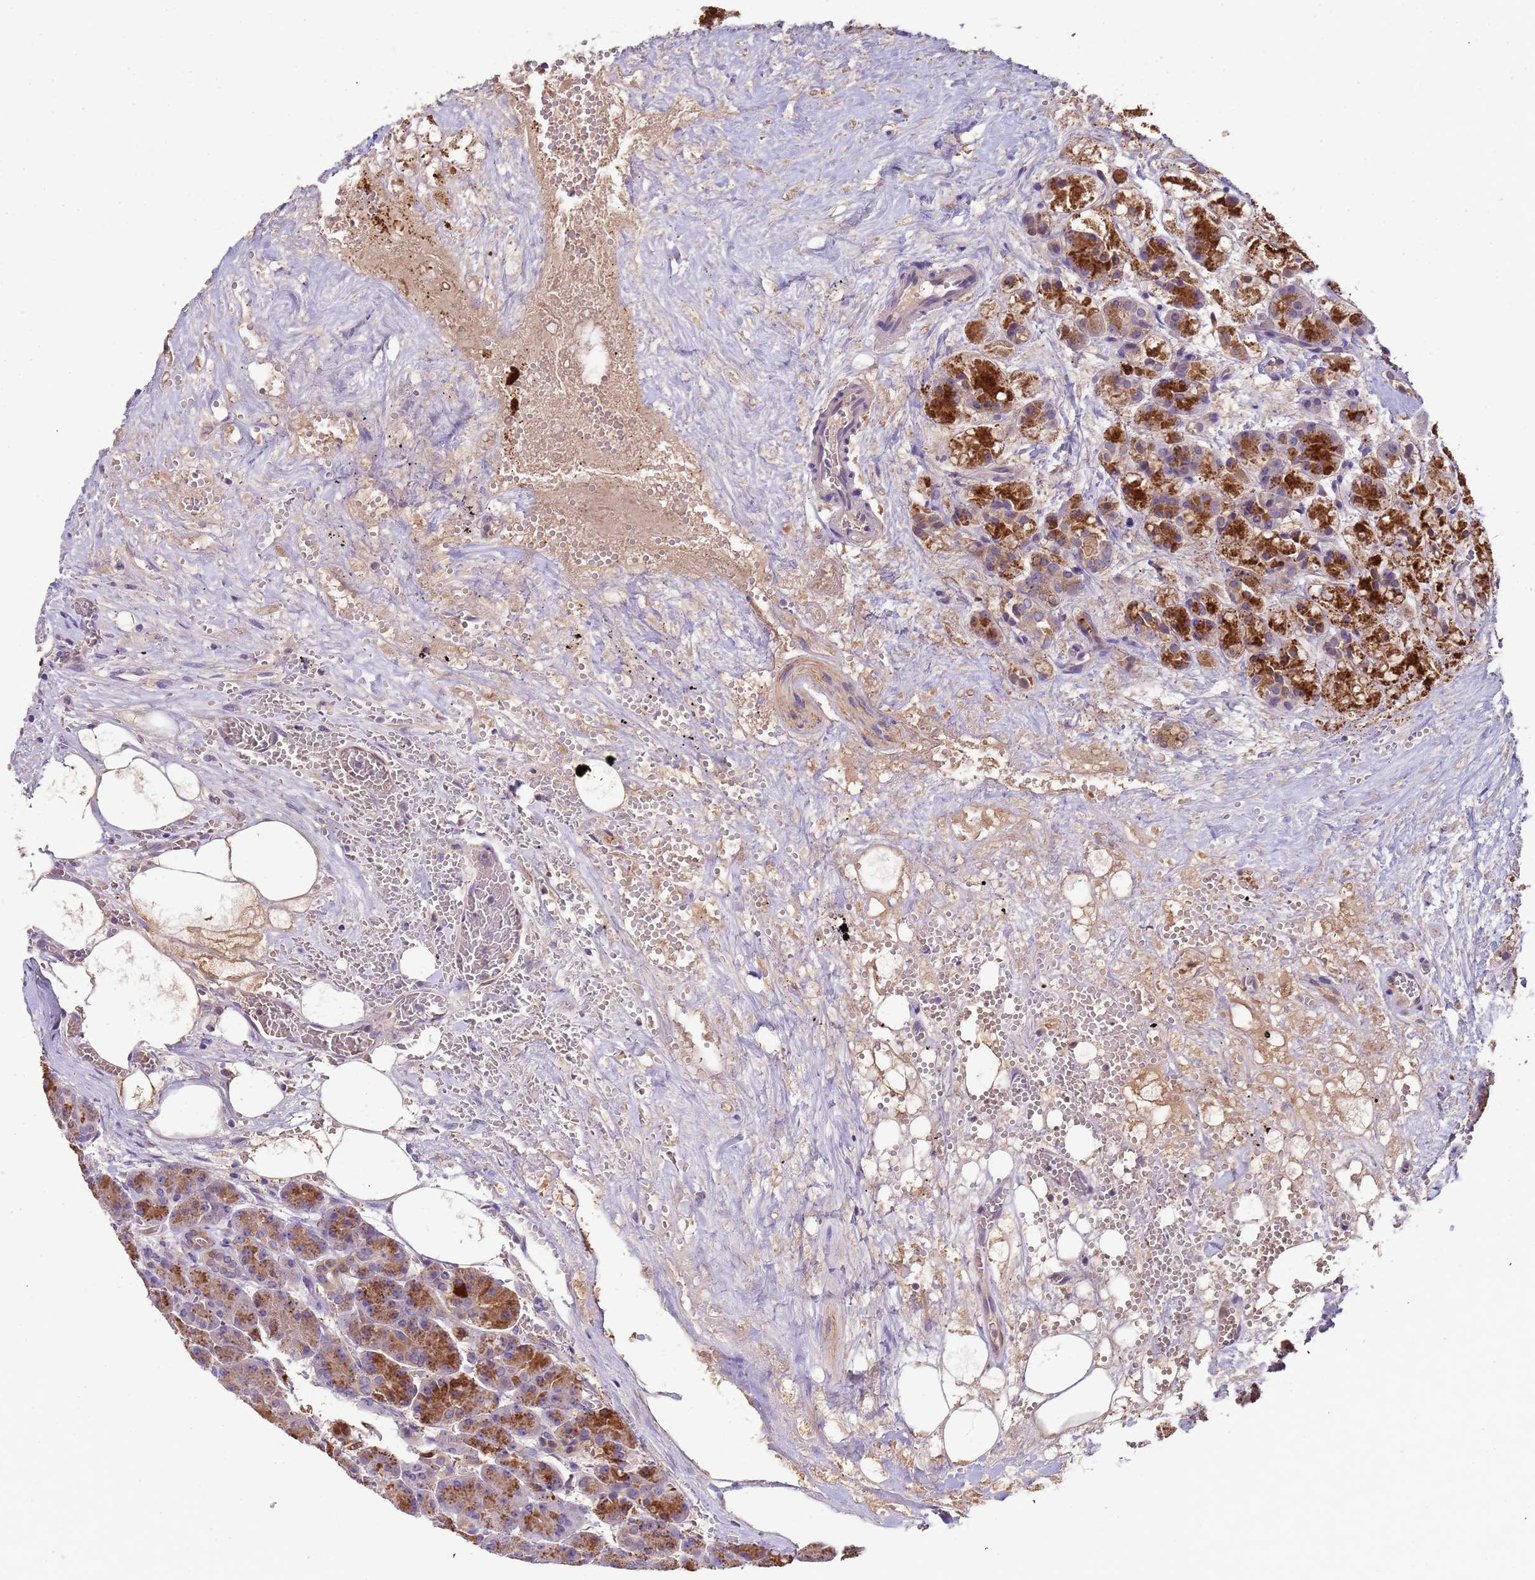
{"staining": {"intensity": "strong", "quantity": ">75%", "location": "cytoplasmic/membranous"}, "tissue": "pancreas", "cell_type": "Exocrine glandular cells", "image_type": "normal", "snomed": [{"axis": "morphology", "description": "Normal tissue, NOS"}, {"axis": "topography", "description": "Pancreas"}], "caption": "The micrograph reveals immunohistochemical staining of normal pancreas. There is strong cytoplasmic/membranous positivity is appreciated in approximately >75% of exocrine glandular cells.", "gene": "PLCXD3", "patient": {"sex": "male", "age": 63}}